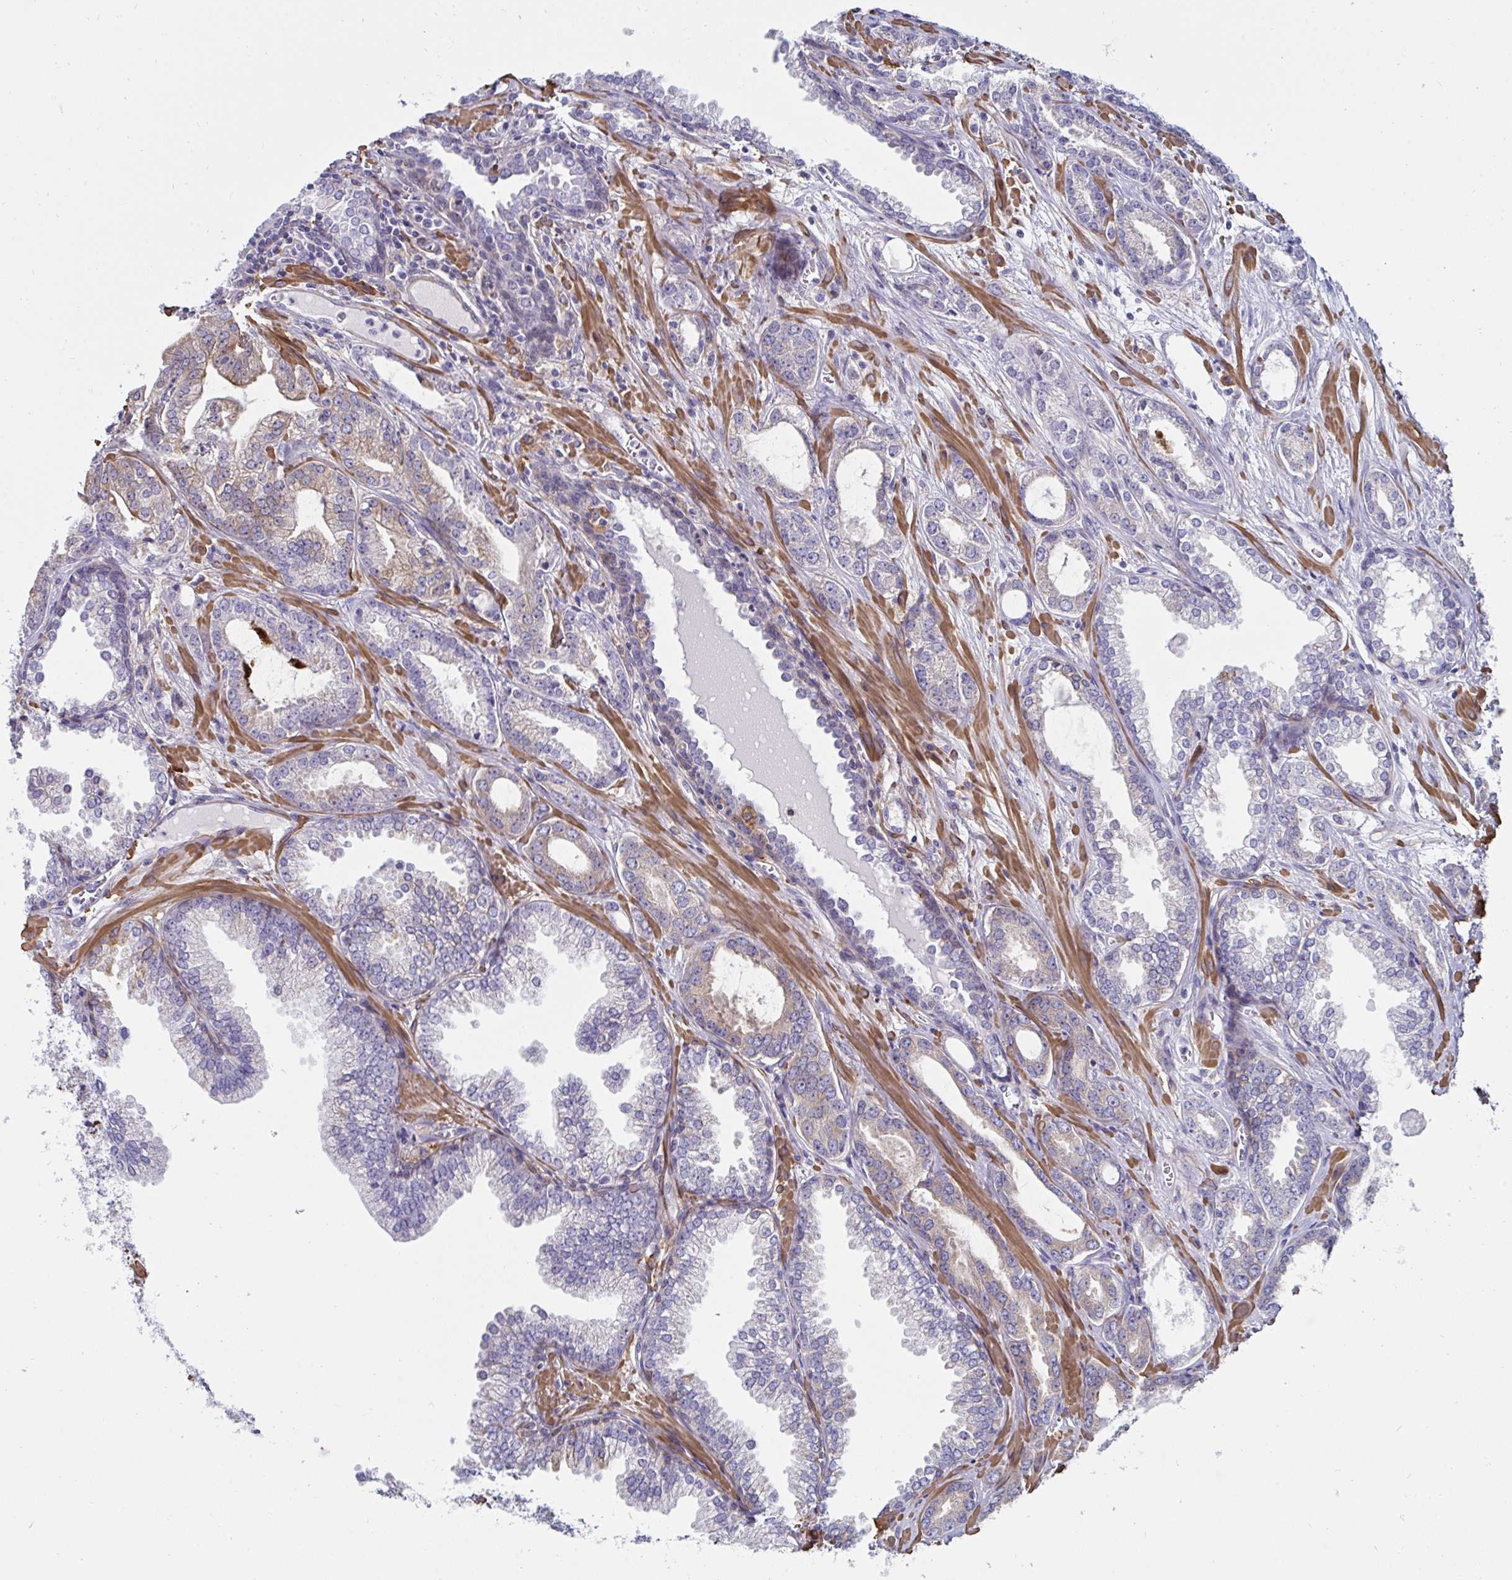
{"staining": {"intensity": "moderate", "quantity": "<25%", "location": "cytoplasmic/membranous"}, "tissue": "prostate cancer", "cell_type": "Tumor cells", "image_type": "cancer", "snomed": [{"axis": "morphology", "description": "Adenocarcinoma, Medium grade"}, {"axis": "topography", "description": "Prostate"}], "caption": "High-power microscopy captured an immunohistochemistry (IHC) histopathology image of prostate cancer, revealing moderate cytoplasmic/membranous positivity in approximately <25% of tumor cells. (DAB IHC with brightfield microscopy, high magnification).", "gene": "FBXL13", "patient": {"sex": "male", "age": 57}}